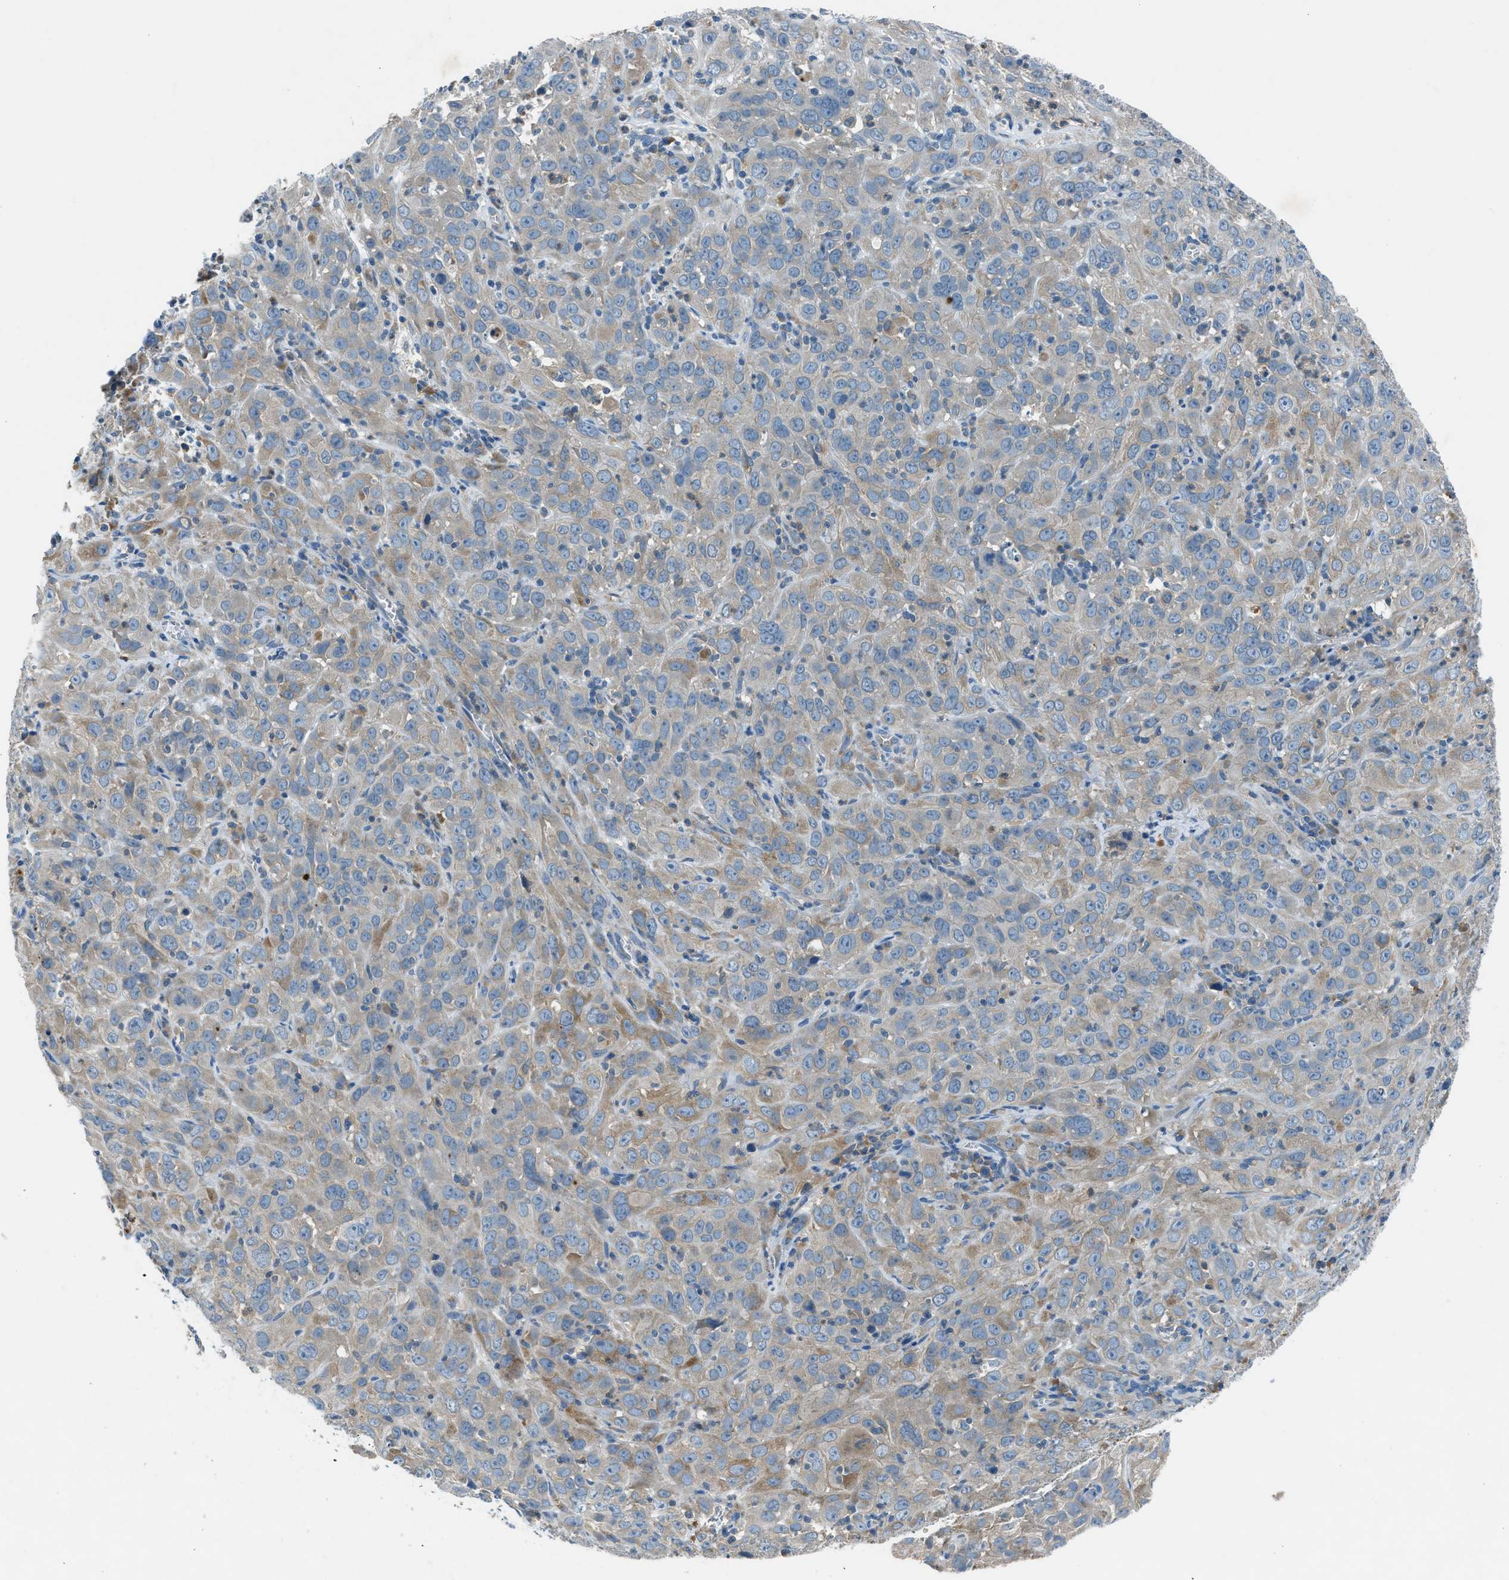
{"staining": {"intensity": "weak", "quantity": "25%-75%", "location": "cytoplasmic/membranous"}, "tissue": "cervical cancer", "cell_type": "Tumor cells", "image_type": "cancer", "snomed": [{"axis": "morphology", "description": "Squamous cell carcinoma, NOS"}, {"axis": "topography", "description": "Cervix"}], "caption": "Brown immunohistochemical staining in human cervical squamous cell carcinoma displays weak cytoplasmic/membranous positivity in about 25%-75% of tumor cells.", "gene": "BMP1", "patient": {"sex": "female", "age": 32}}